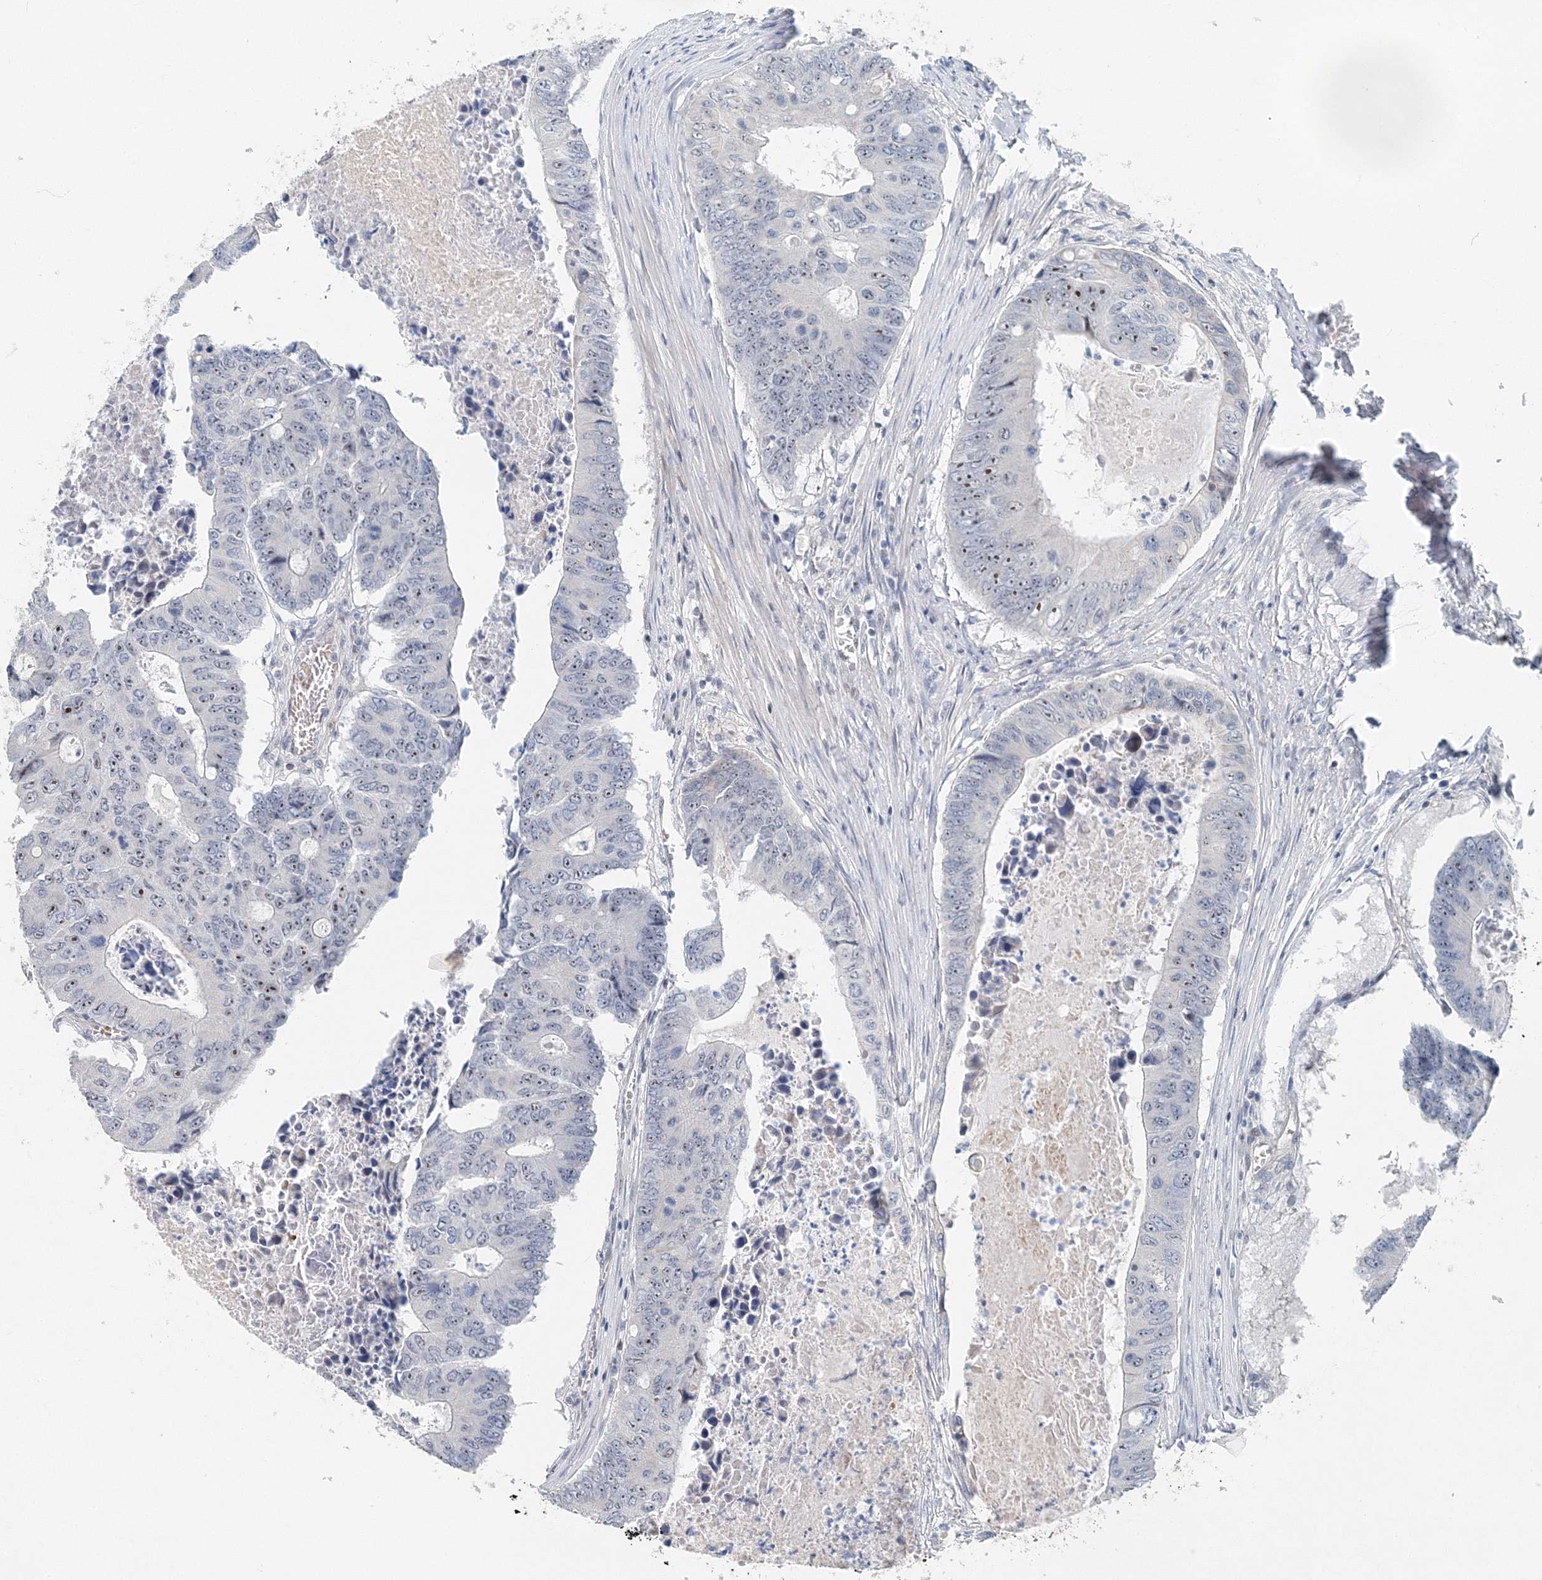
{"staining": {"intensity": "moderate", "quantity": "25%-75%", "location": "nuclear"}, "tissue": "colorectal cancer", "cell_type": "Tumor cells", "image_type": "cancer", "snomed": [{"axis": "morphology", "description": "Adenocarcinoma, NOS"}, {"axis": "topography", "description": "Colon"}], "caption": "Immunohistochemical staining of adenocarcinoma (colorectal) reveals moderate nuclear protein expression in approximately 25%-75% of tumor cells.", "gene": "UIMC1", "patient": {"sex": "male", "age": 87}}